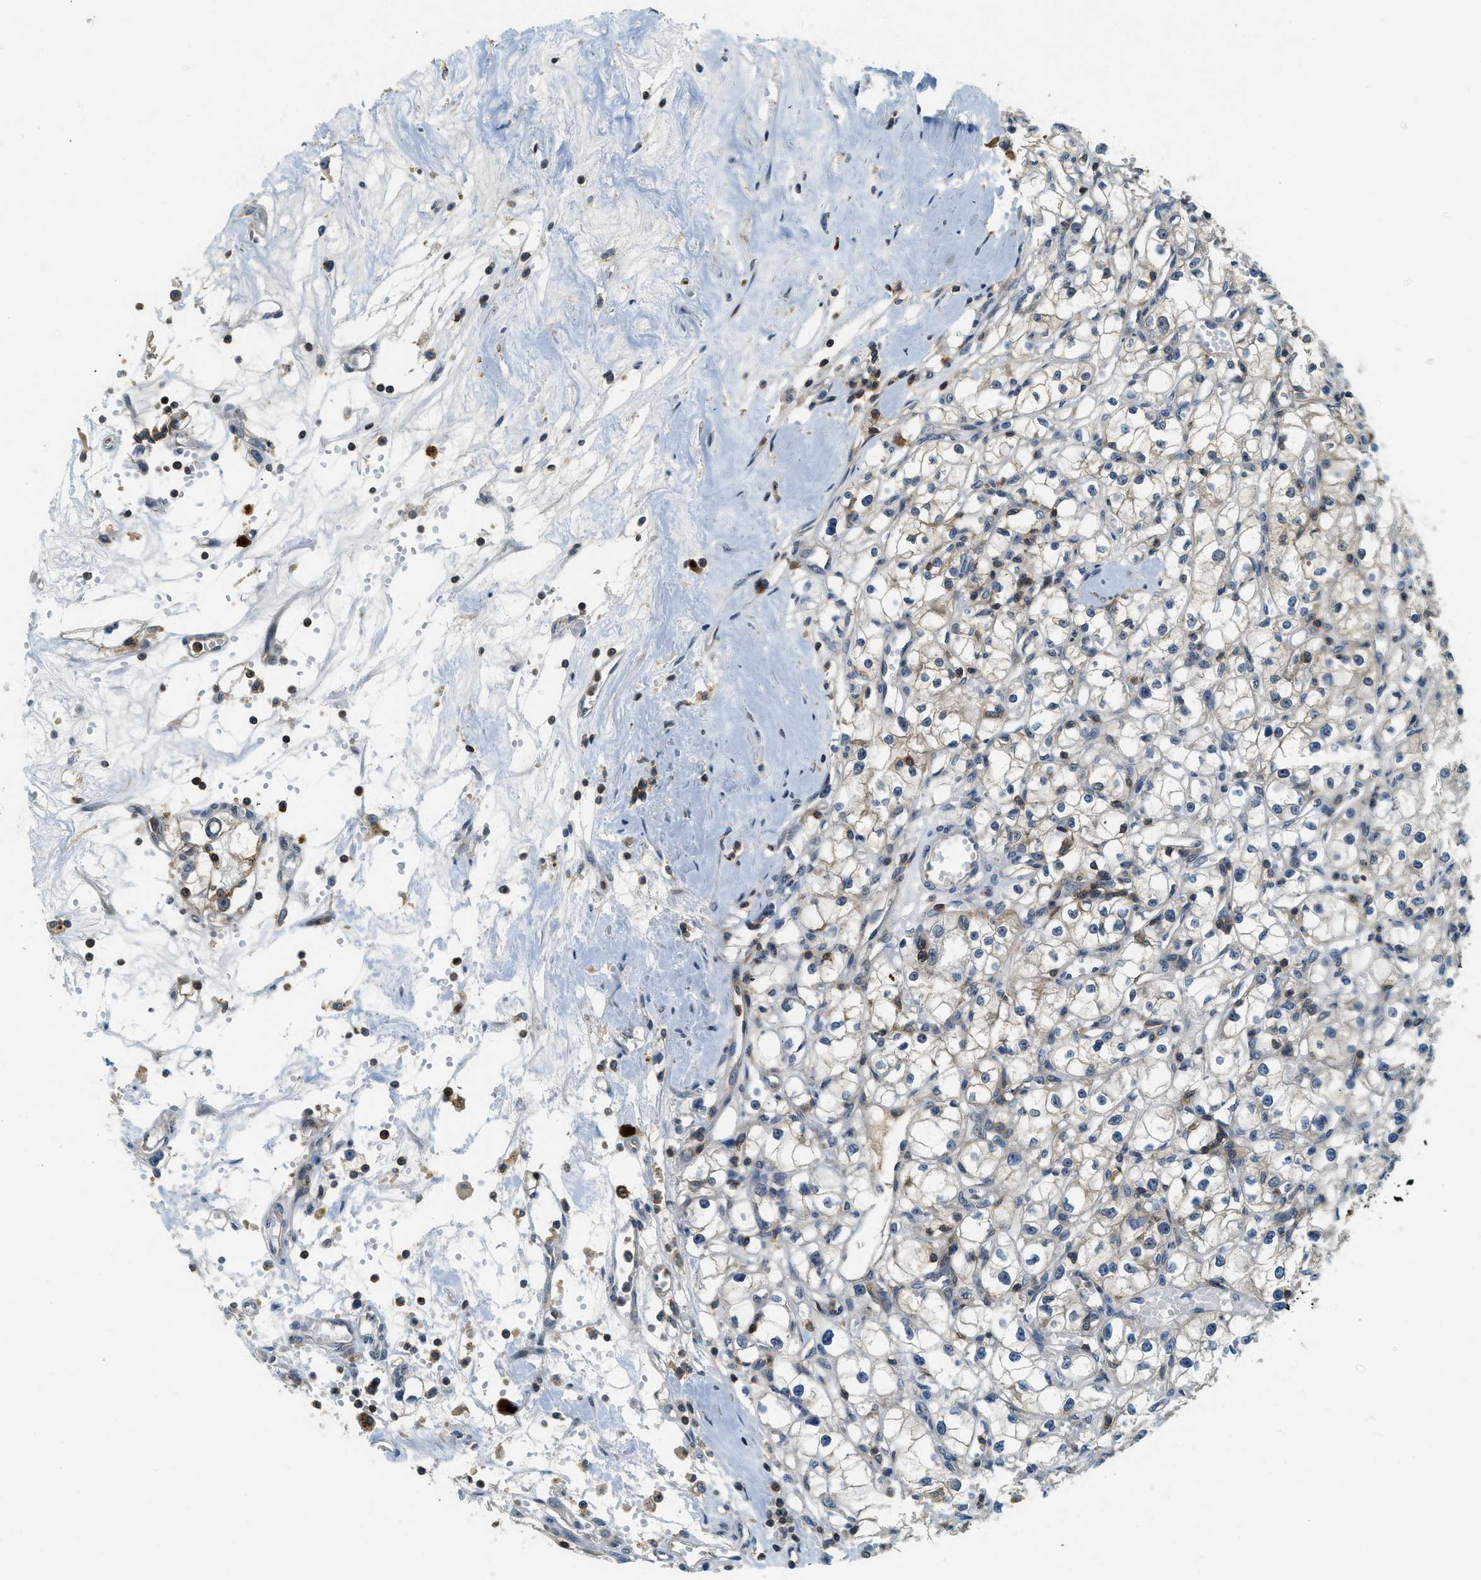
{"staining": {"intensity": "weak", "quantity": "<25%", "location": "cytoplasmic/membranous"}, "tissue": "renal cancer", "cell_type": "Tumor cells", "image_type": "cancer", "snomed": [{"axis": "morphology", "description": "Adenocarcinoma, NOS"}, {"axis": "topography", "description": "Kidney"}], "caption": "Immunohistochemistry photomicrograph of human renal cancer (adenocarcinoma) stained for a protein (brown), which reveals no staining in tumor cells.", "gene": "GMPPB", "patient": {"sex": "male", "age": 56}}